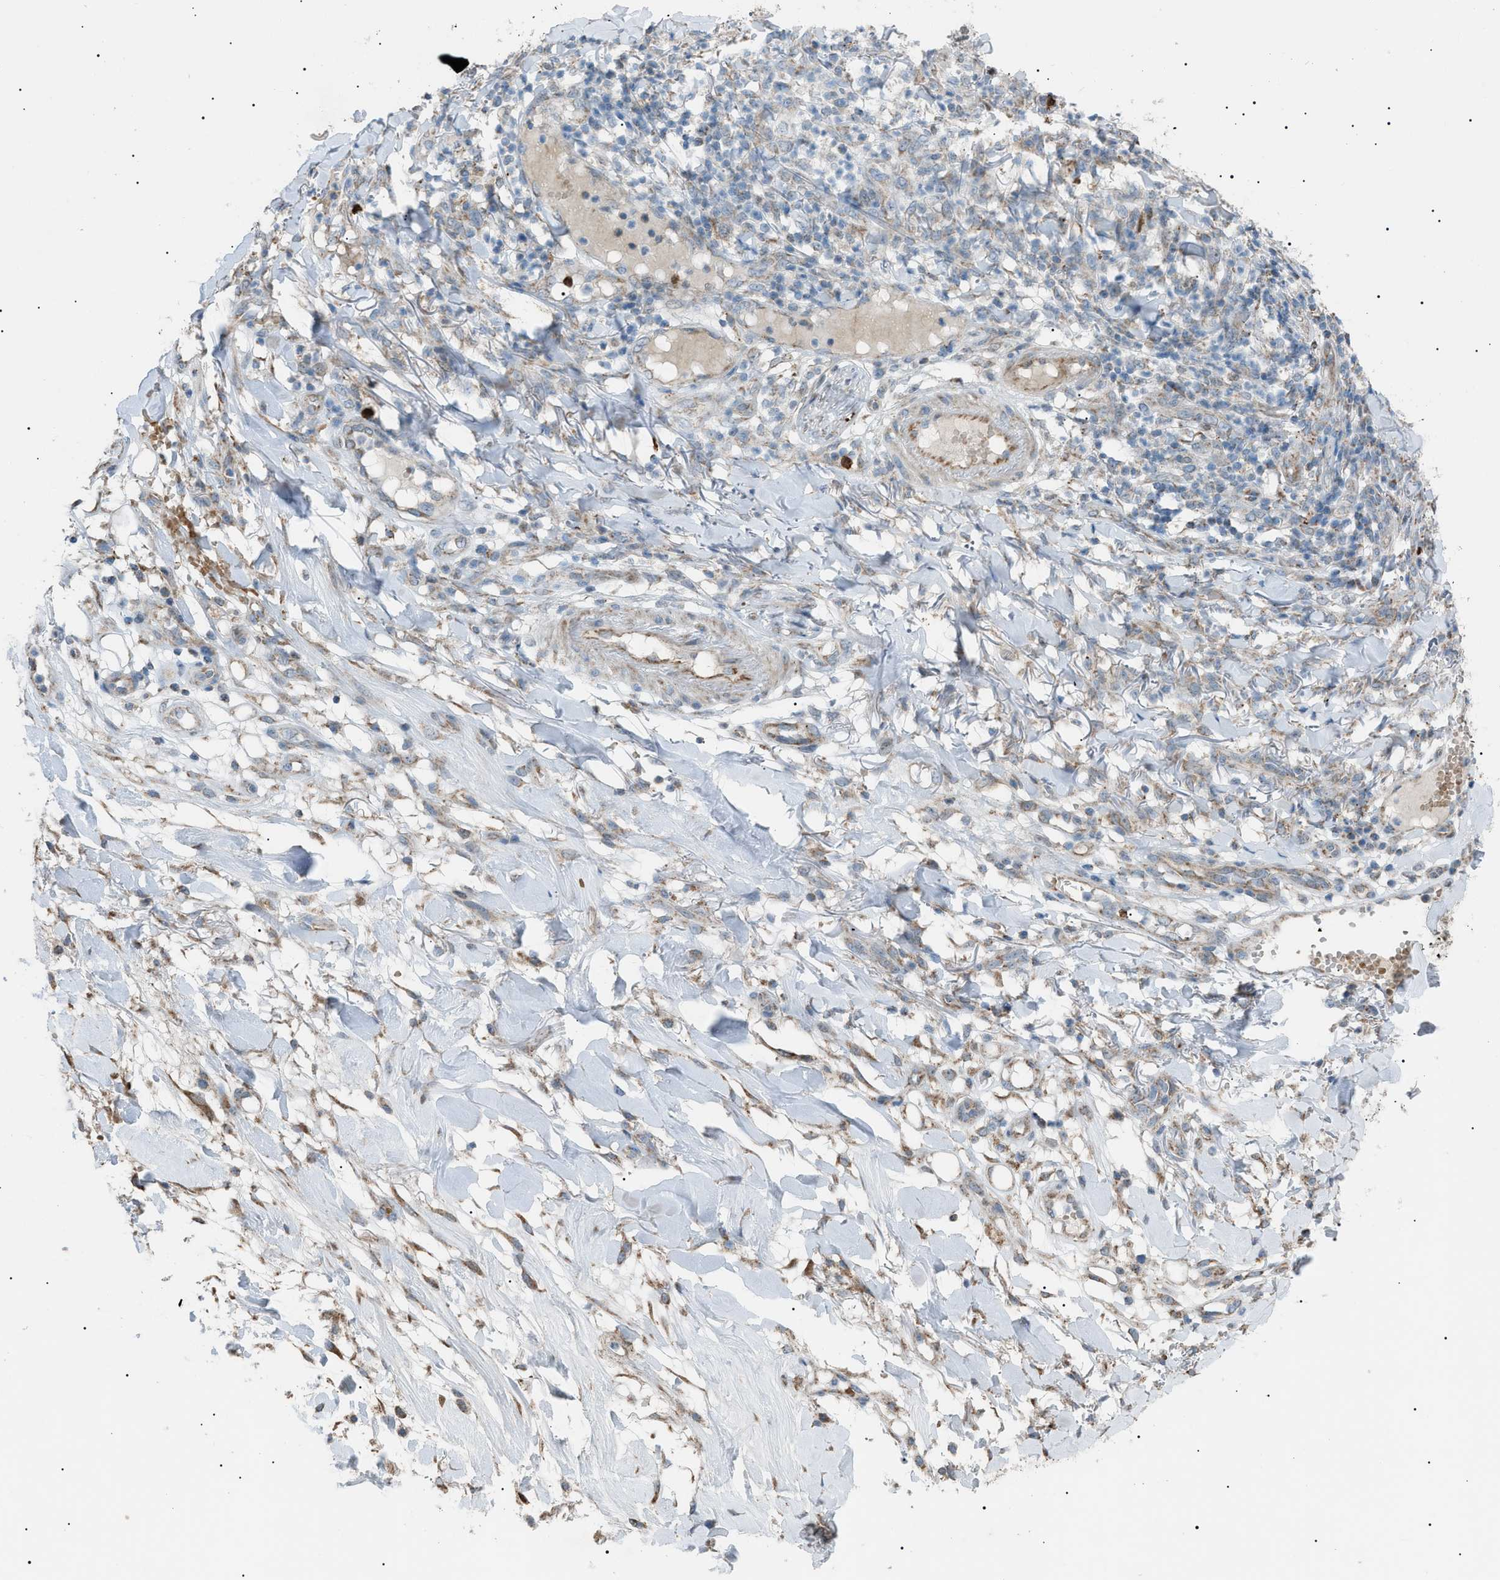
{"staining": {"intensity": "weak", "quantity": "<25%", "location": "cytoplasmic/membranous"}, "tissue": "skin cancer", "cell_type": "Tumor cells", "image_type": "cancer", "snomed": [{"axis": "morphology", "description": "Squamous cell carcinoma, NOS"}, {"axis": "topography", "description": "Skin"}], "caption": "Tumor cells show no significant protein positivity in skin cancer.", "gene": "ZNF516", "patient": {"sex": "female", "age": 80}}